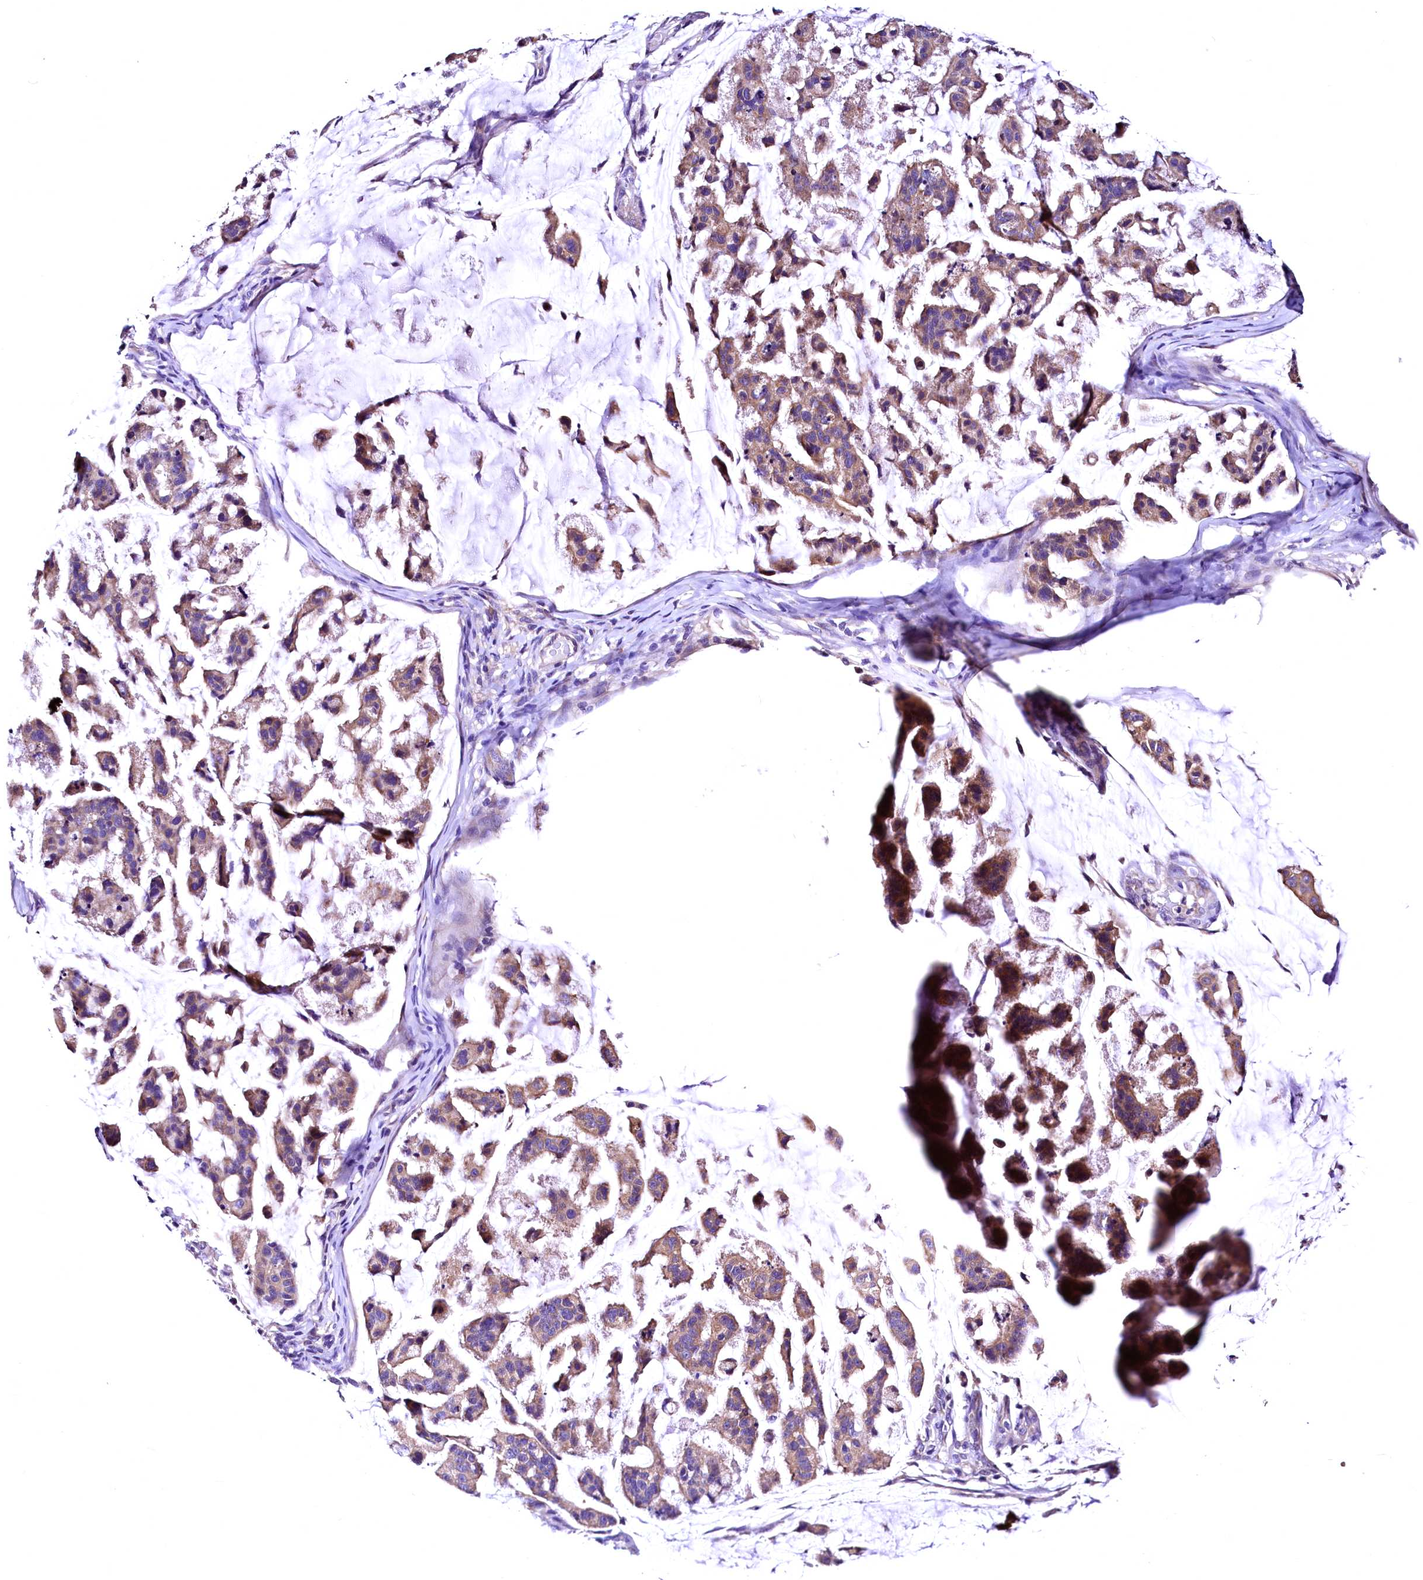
{"staining": {"intensity": "moderate", "quantity": "25%-75%", "location": "cytoplasmic/membranous"}, "tissue": "stomach cancer", "cell_type": "Tumor cells", "image_type": "cancer", "snomed": [{"axis": "morphology", "description": "Adenocarcinoma, NOS"}, {"axis": "topography", "description": "Stomach, lower"}], "caption": "The photomicrograph reveals staining of stomach cancer (adenocarcinoma), revealing moderate cytoplasmic/membranous protein positivity (brown color) within tumor cells.", "gene": "LRSAM1", "patient": {"sex": "male", "age": 67}}